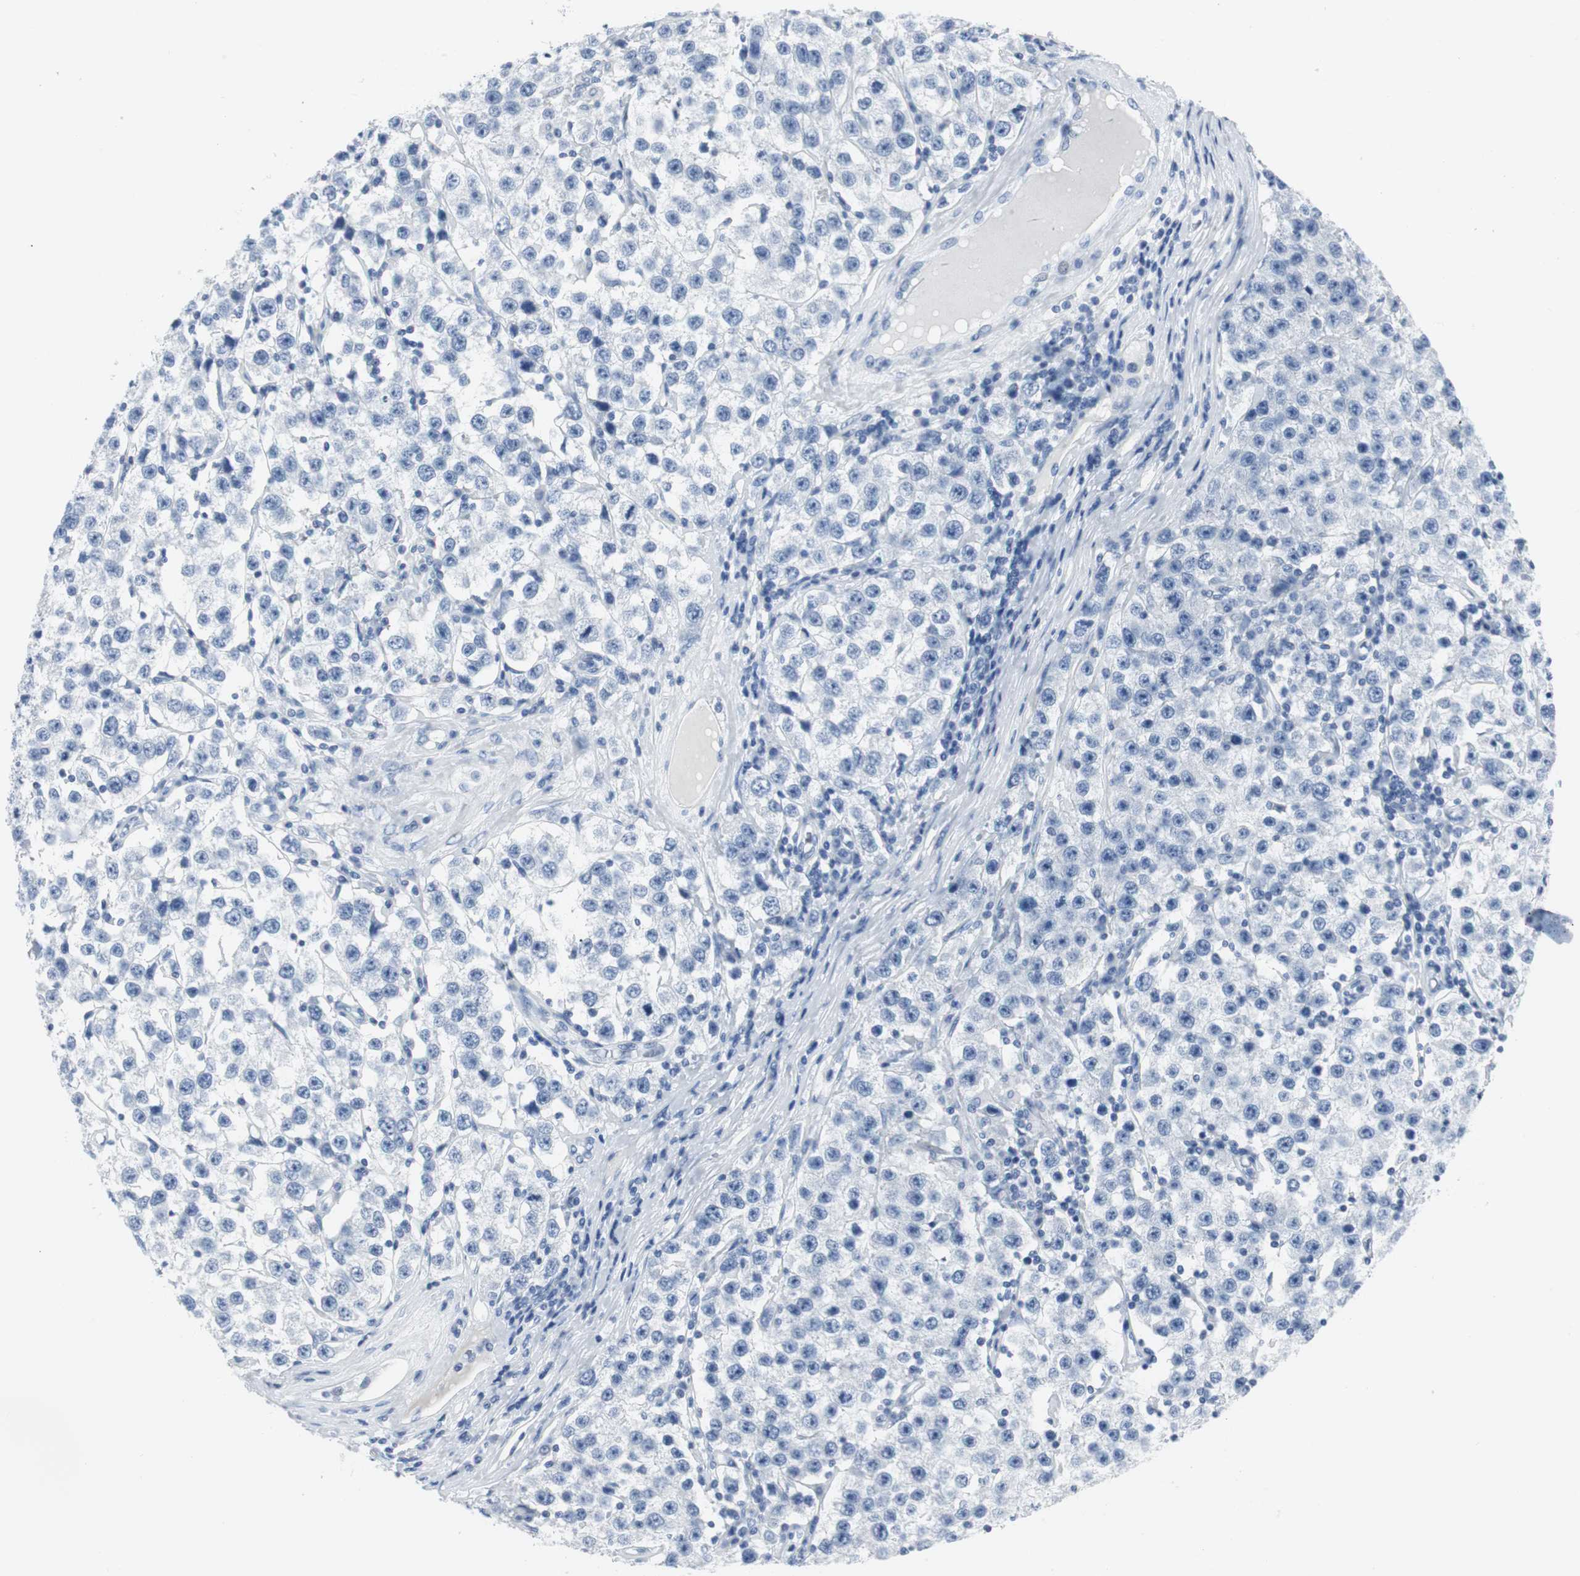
{"staining": {"intensity": "negative", "quantity": "none", "location": "none"}, "tissue": "testis cancer", "cell_type": "Tumor cells", "image_type": "cancer", "snomed": [{"axis": "morphology", "description": "Seminoma, NOS"}, {"axis": "topography", "description": "Testis"}], "caption": "This is an IHC photomicrograph of human testis cancer (seminoma). There is no positivity in tumor cells.", "gene": "GAP43", "patient": {"sex": "male", "age": 52}}